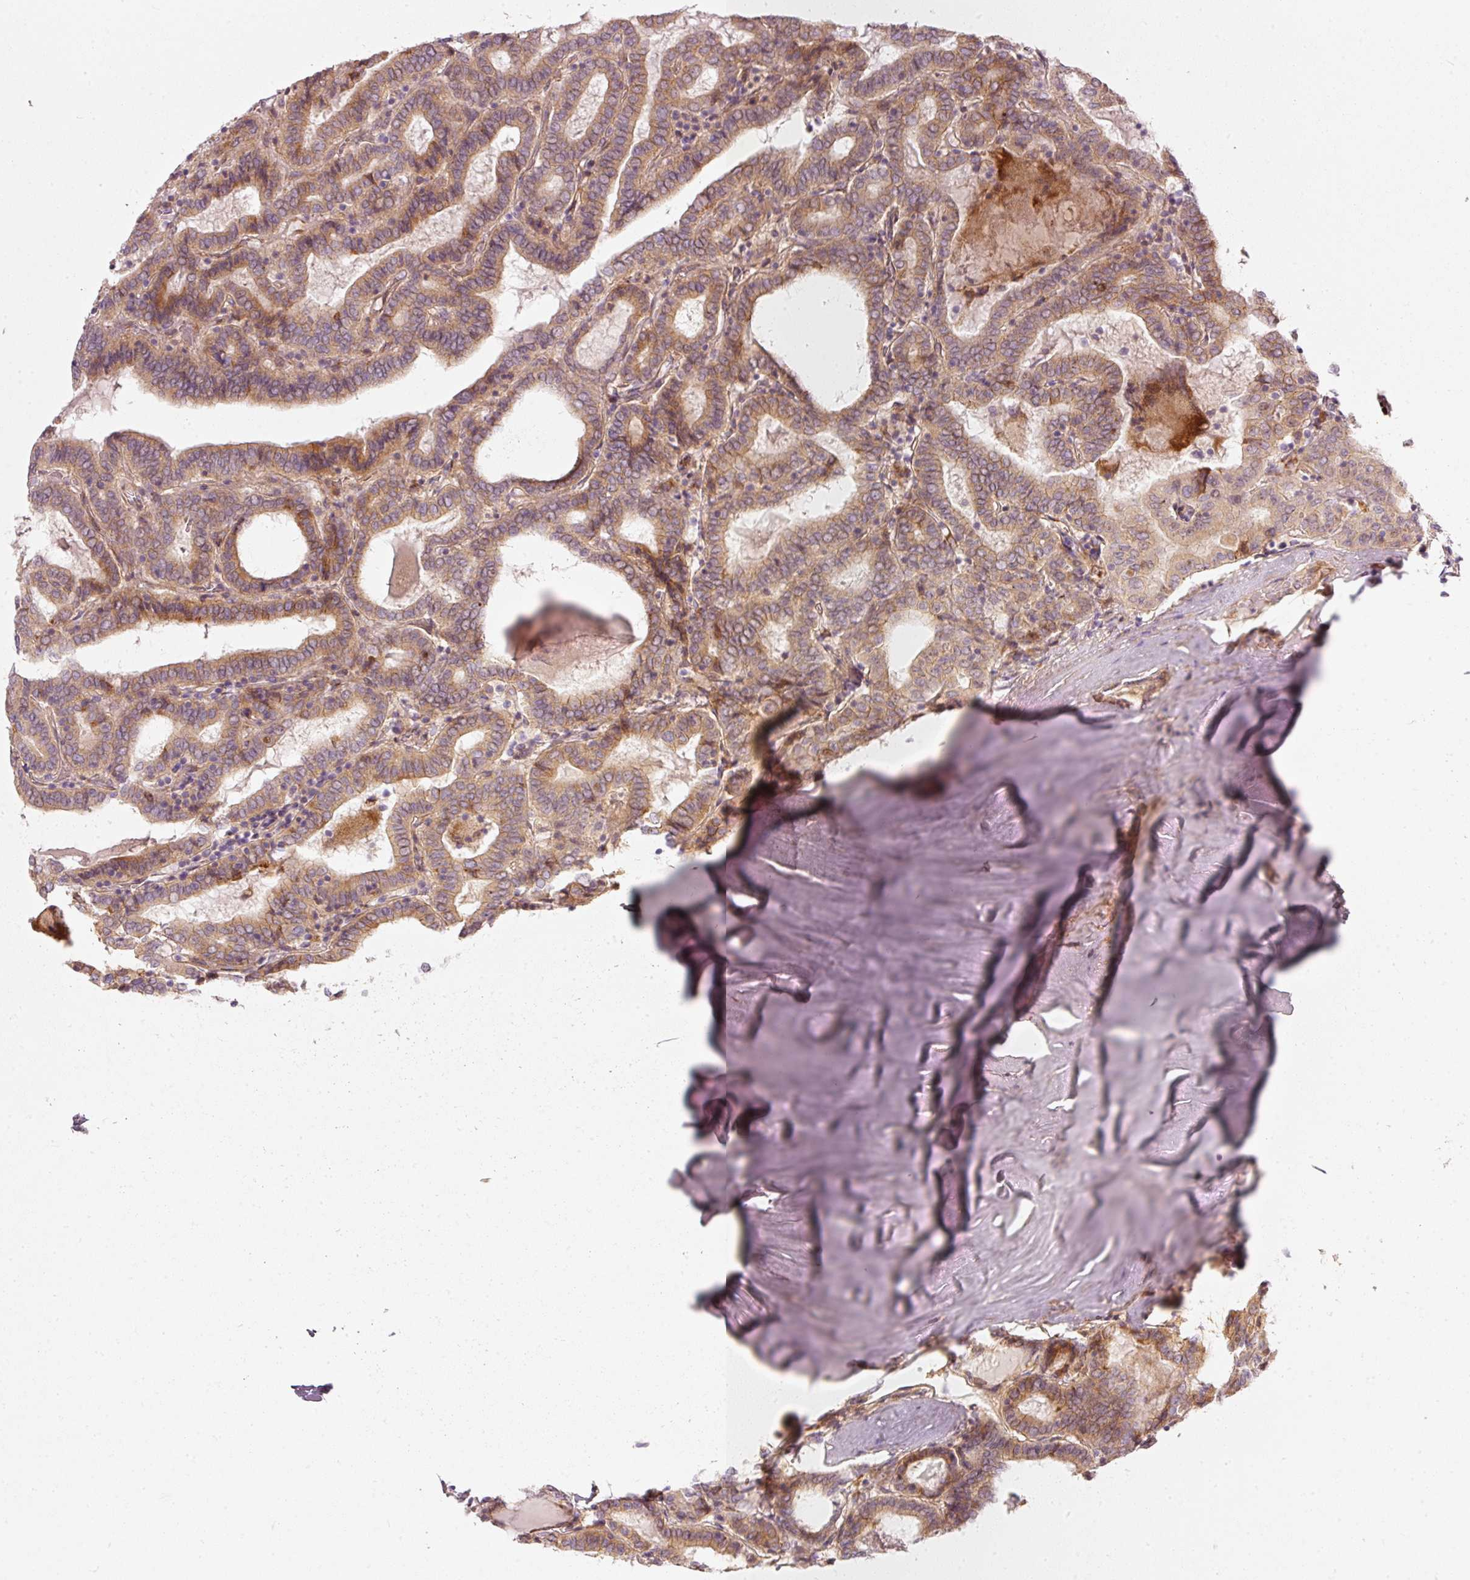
{"staining": {"intensity": "moderate", "quantity": ">75%", "location": "cytoplasmic/membranous"}, "tissue": "thyroid cancer", "cell_type": "Tumor cells", "image_type": "cancer", "snomed": [{"axis": "morphology", "description": "Papillary adenocarcinoma, NOS"}, {"axis": "topography", "description": "Thyroid gland"}], "caption": "Immunohistochemical staining of human thyroid cancer shows moderate cytoplasmic/membranous protein positivity in approximately >75% of tumor cells.", "gene": "KCNQ1", "patient": {"sex": "female", "age": 72}}